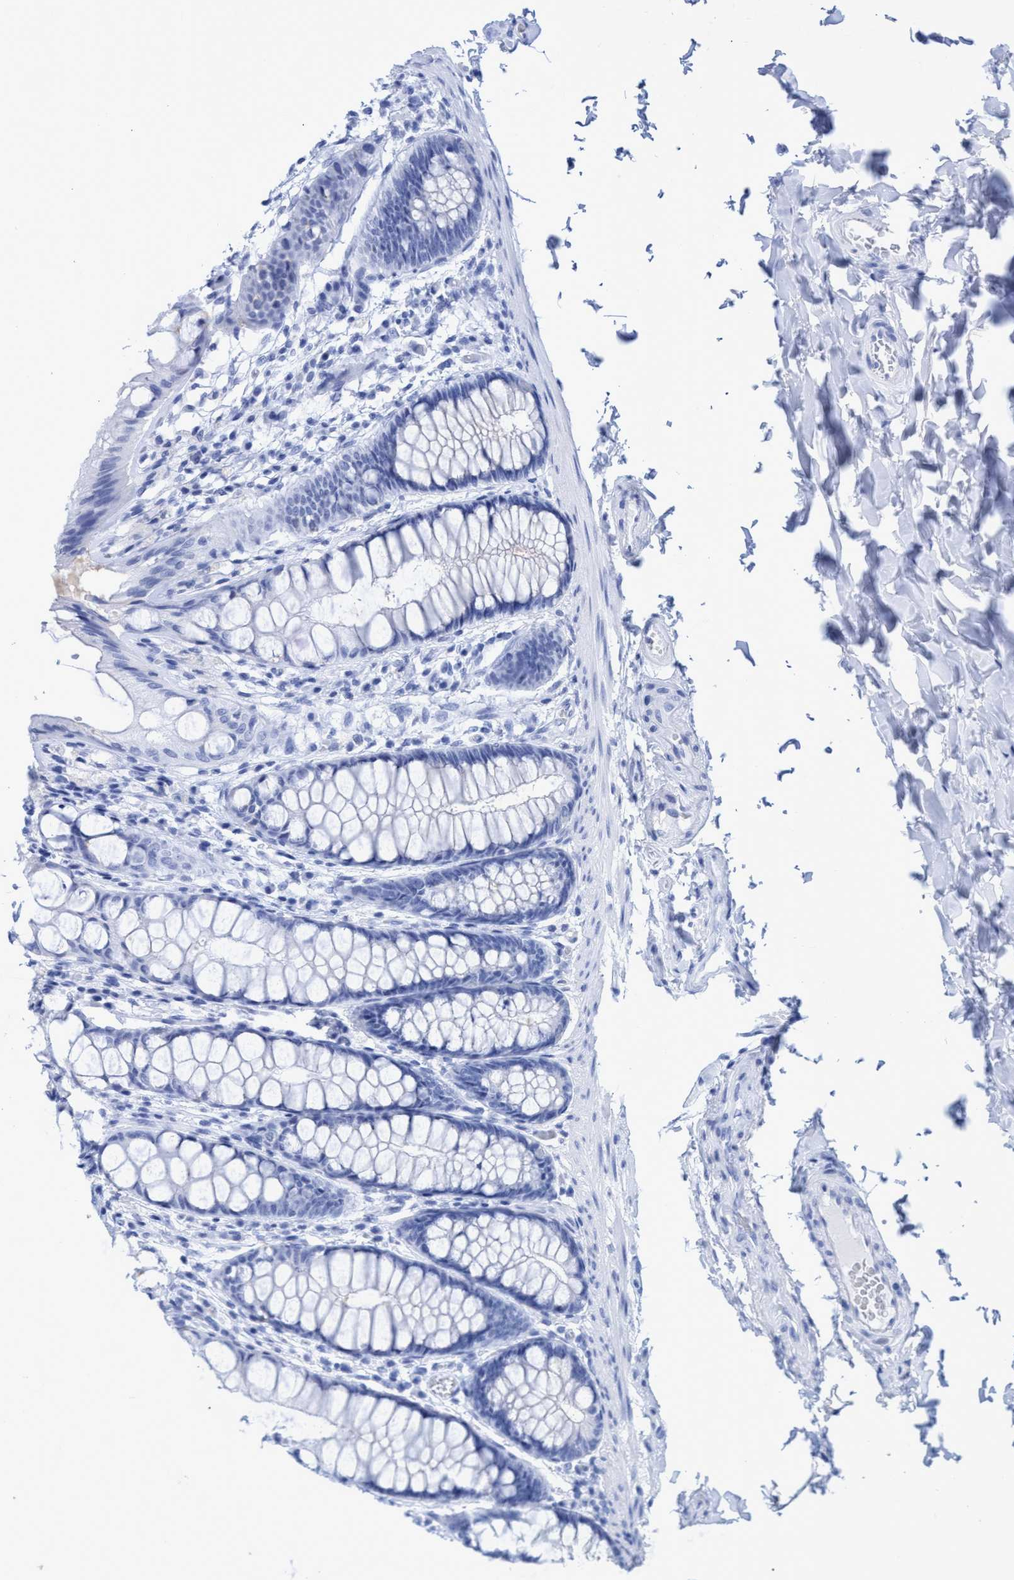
{"staining": {"intensity": "negative", "quantity": "none", "location": "none"}, "tissue": "colon", "cell_type": "Endothelial cells", "image_type": "normal", "snomed": [{"axis": "morphology", "description": "Normal tissue, NOS"}, {"axis": "topography", "description": "Colon"}], "caption": "A high-resolution photomicrograph shows immunohistochemistry staining of benign colon, which reveals no significant positivity in endothelial cells.", "gene": "INSL6", "patient": {"sex": "male", "age": 47}}